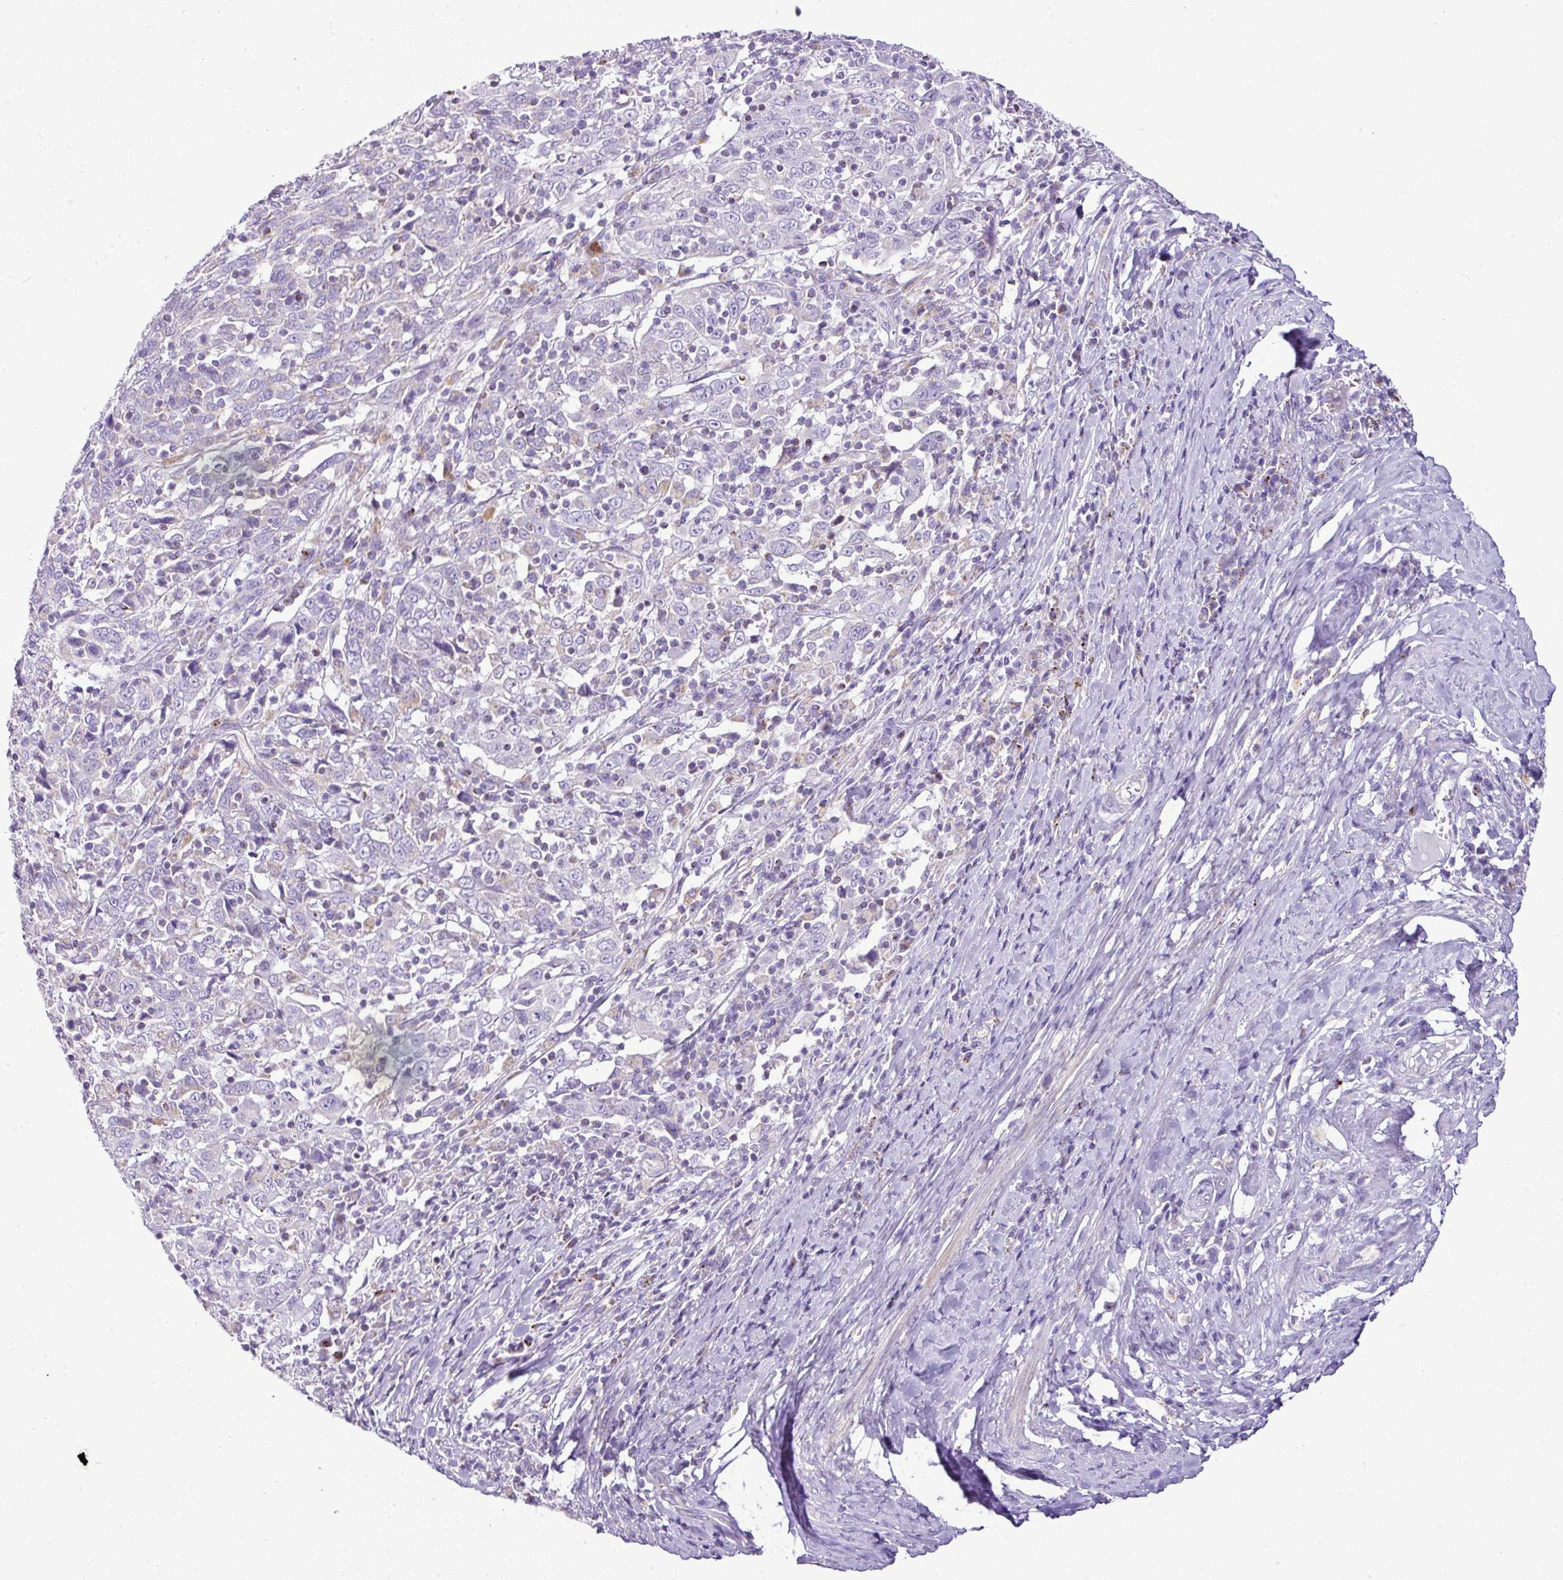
{"staining": {"intensity": "negative", "quantity": "none", "location": "none"}, "tissue": "cervical cancer", "cell_type": "Tumor cells", "image_type": "cancer", "snomed": [{"axis": "morphology", "description": "Squamous cell carcinoma, NOS"}, {"axis": "topography", "description": "Cervix"}], "caption": "This is an immunohistochemistry (IHC) micrograph of human cervical cancer. There is no positivity in tumor cells.", "gene": "PGAP4", "patient": {"sex": "female", "age": 46}}